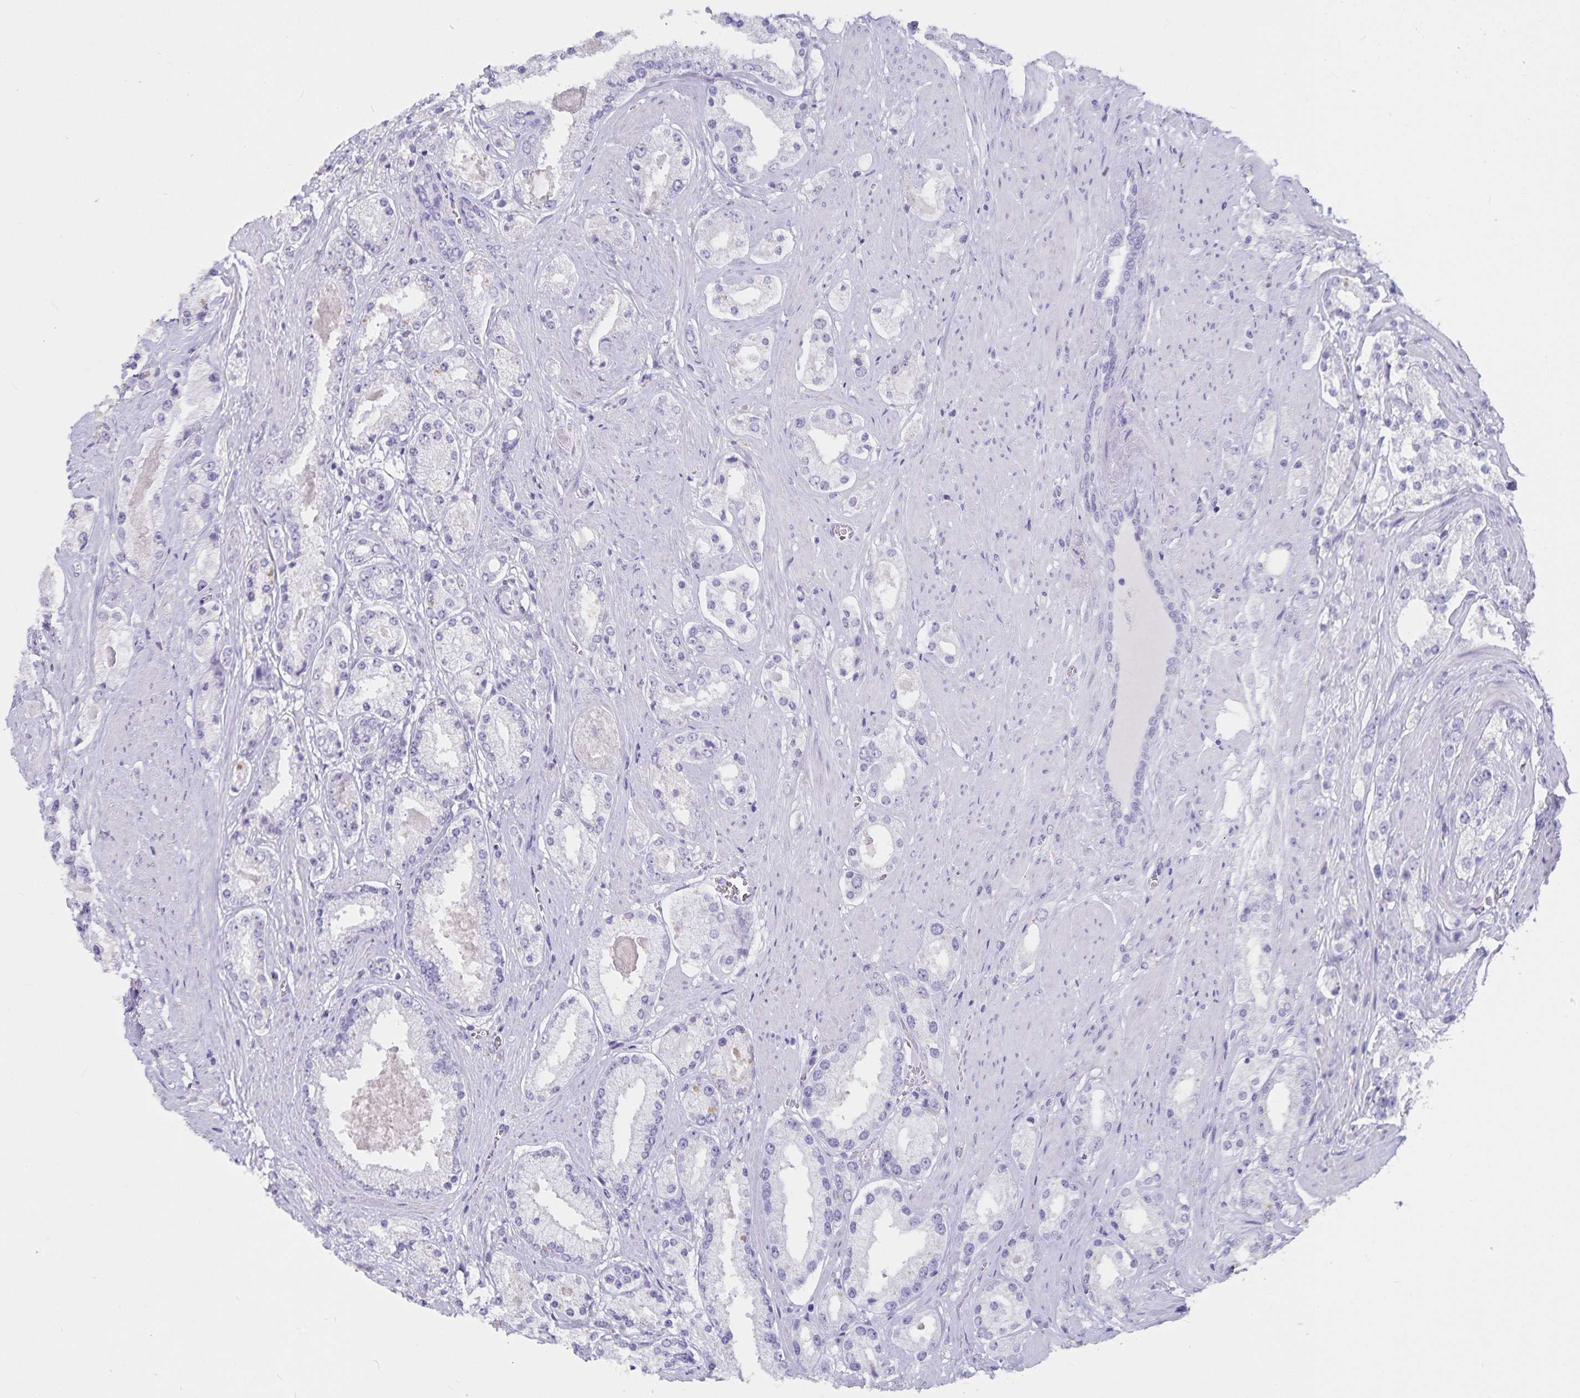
{"staining": {"intensity": "negative", "quantity": "none", "location": "none"}, "tissue": "prostate cancer", "cell_type": "Tumor cells", "image_type": "cancer", "snomed": [{"axis": "morphology", "description": "Adenocarcinoma, High grade"}, {"axis": "topography", "description": "Prostate"}], "caption": "Tumor cells show no significant protein positivity in prostate cancer. (Stains: DAB IHC with hematoxylin counter stain, Microscopy: brightfield microscopy at high magnification).", "gene": "PLAC1", "patient": {"sex": "male", "age": 67}}